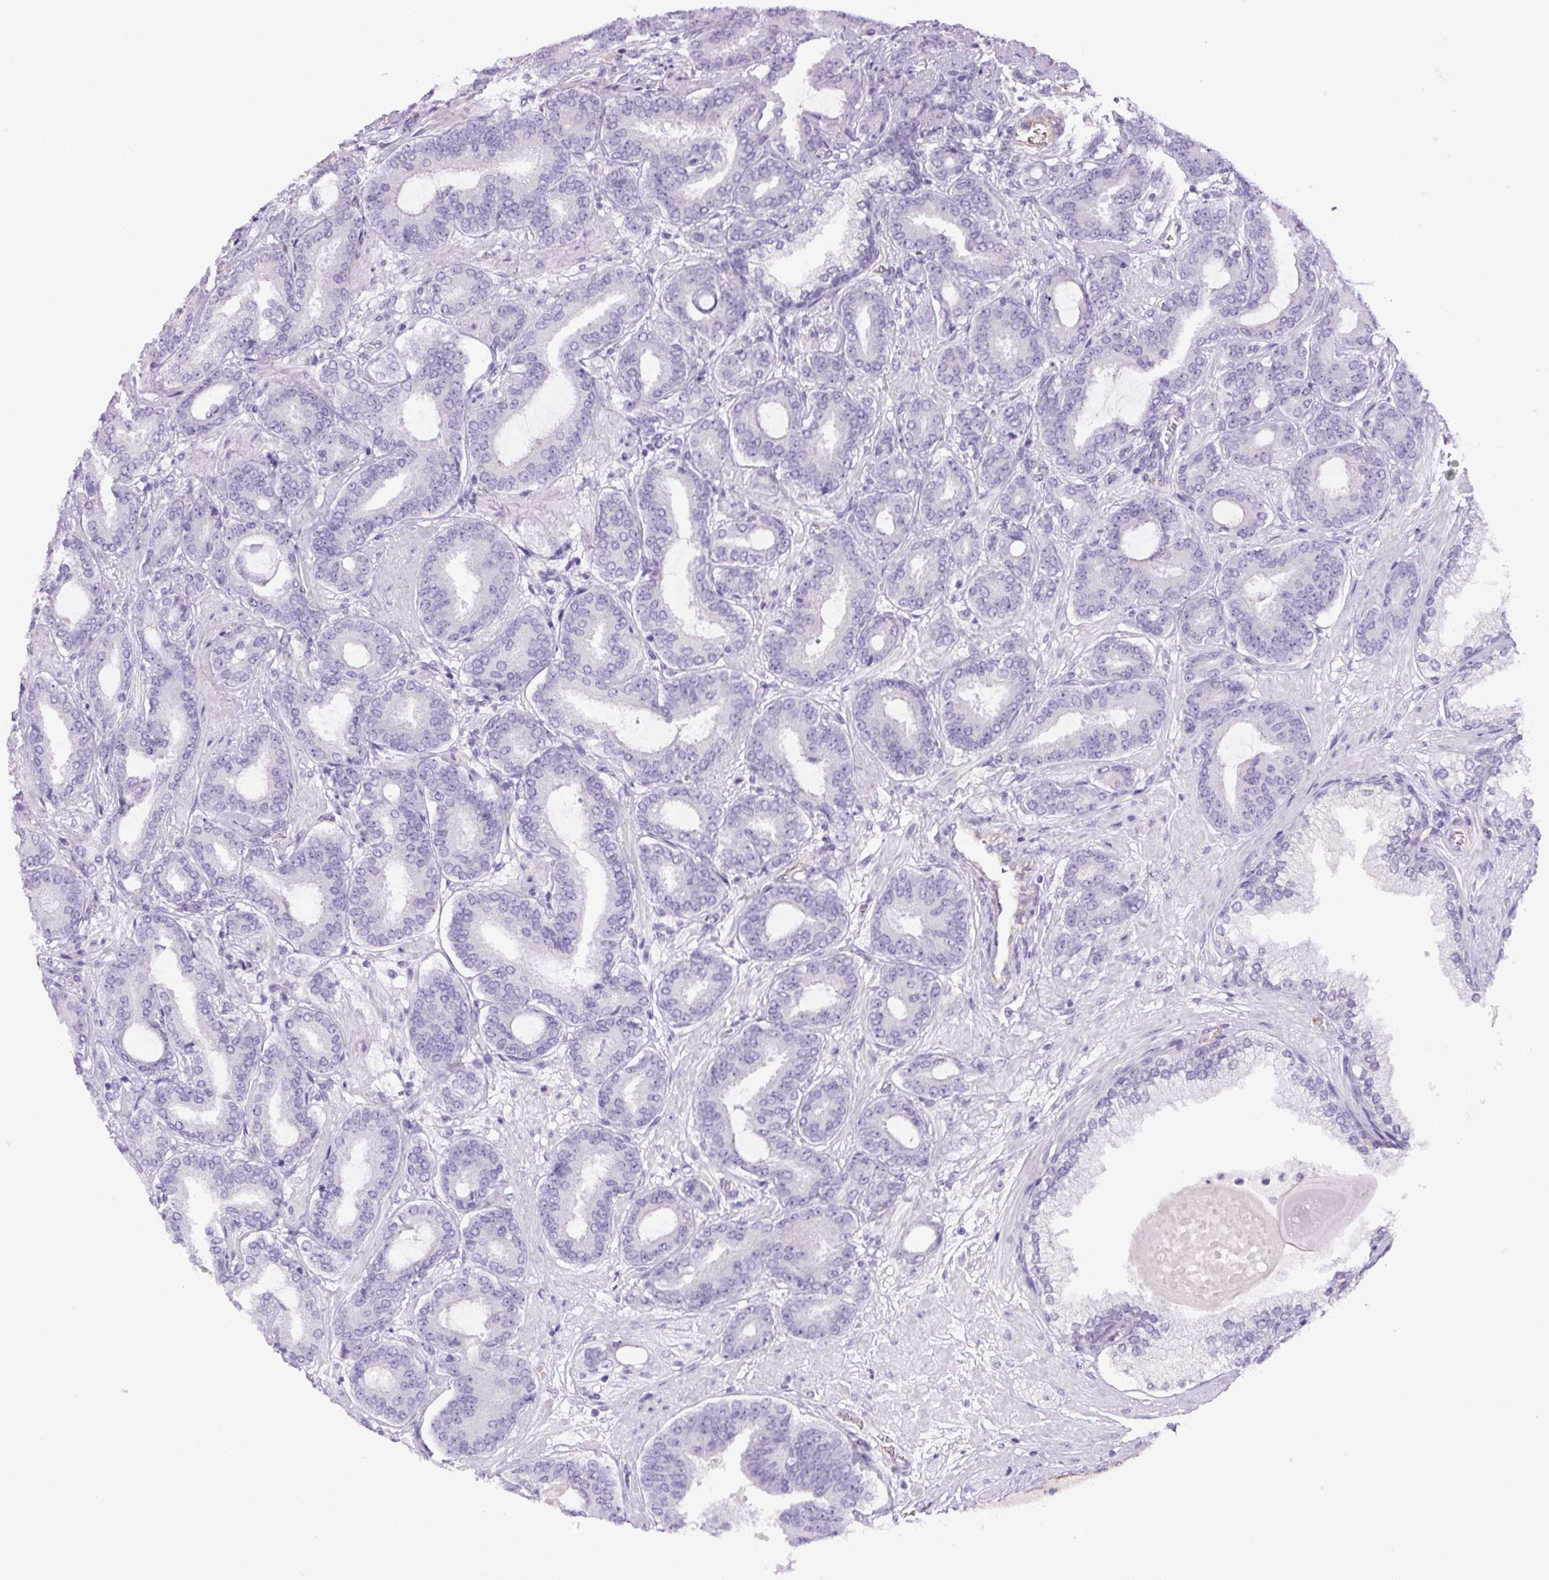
{"staining": {"intensity": "negative", "quantity": "none", "location": "none"}, "tissue": "prostate cancer", "cell_type": "Tumor cells", "image_type": "cancer", "snomed": [{"axis": "morphology", "description": "Adenocarcinoma, Low grade"}, {"axis": "topography", "description": "Prostate and seminal vesicle, NOS"}], "caption": "Prostate cancer (adenocarcinoma (low-grade)) stained for a protein using immunohistochemistry demonstrates no positivity tumor cells.", "gene": "RSPO4", "patient": {"sex": "male", "age": 61}}